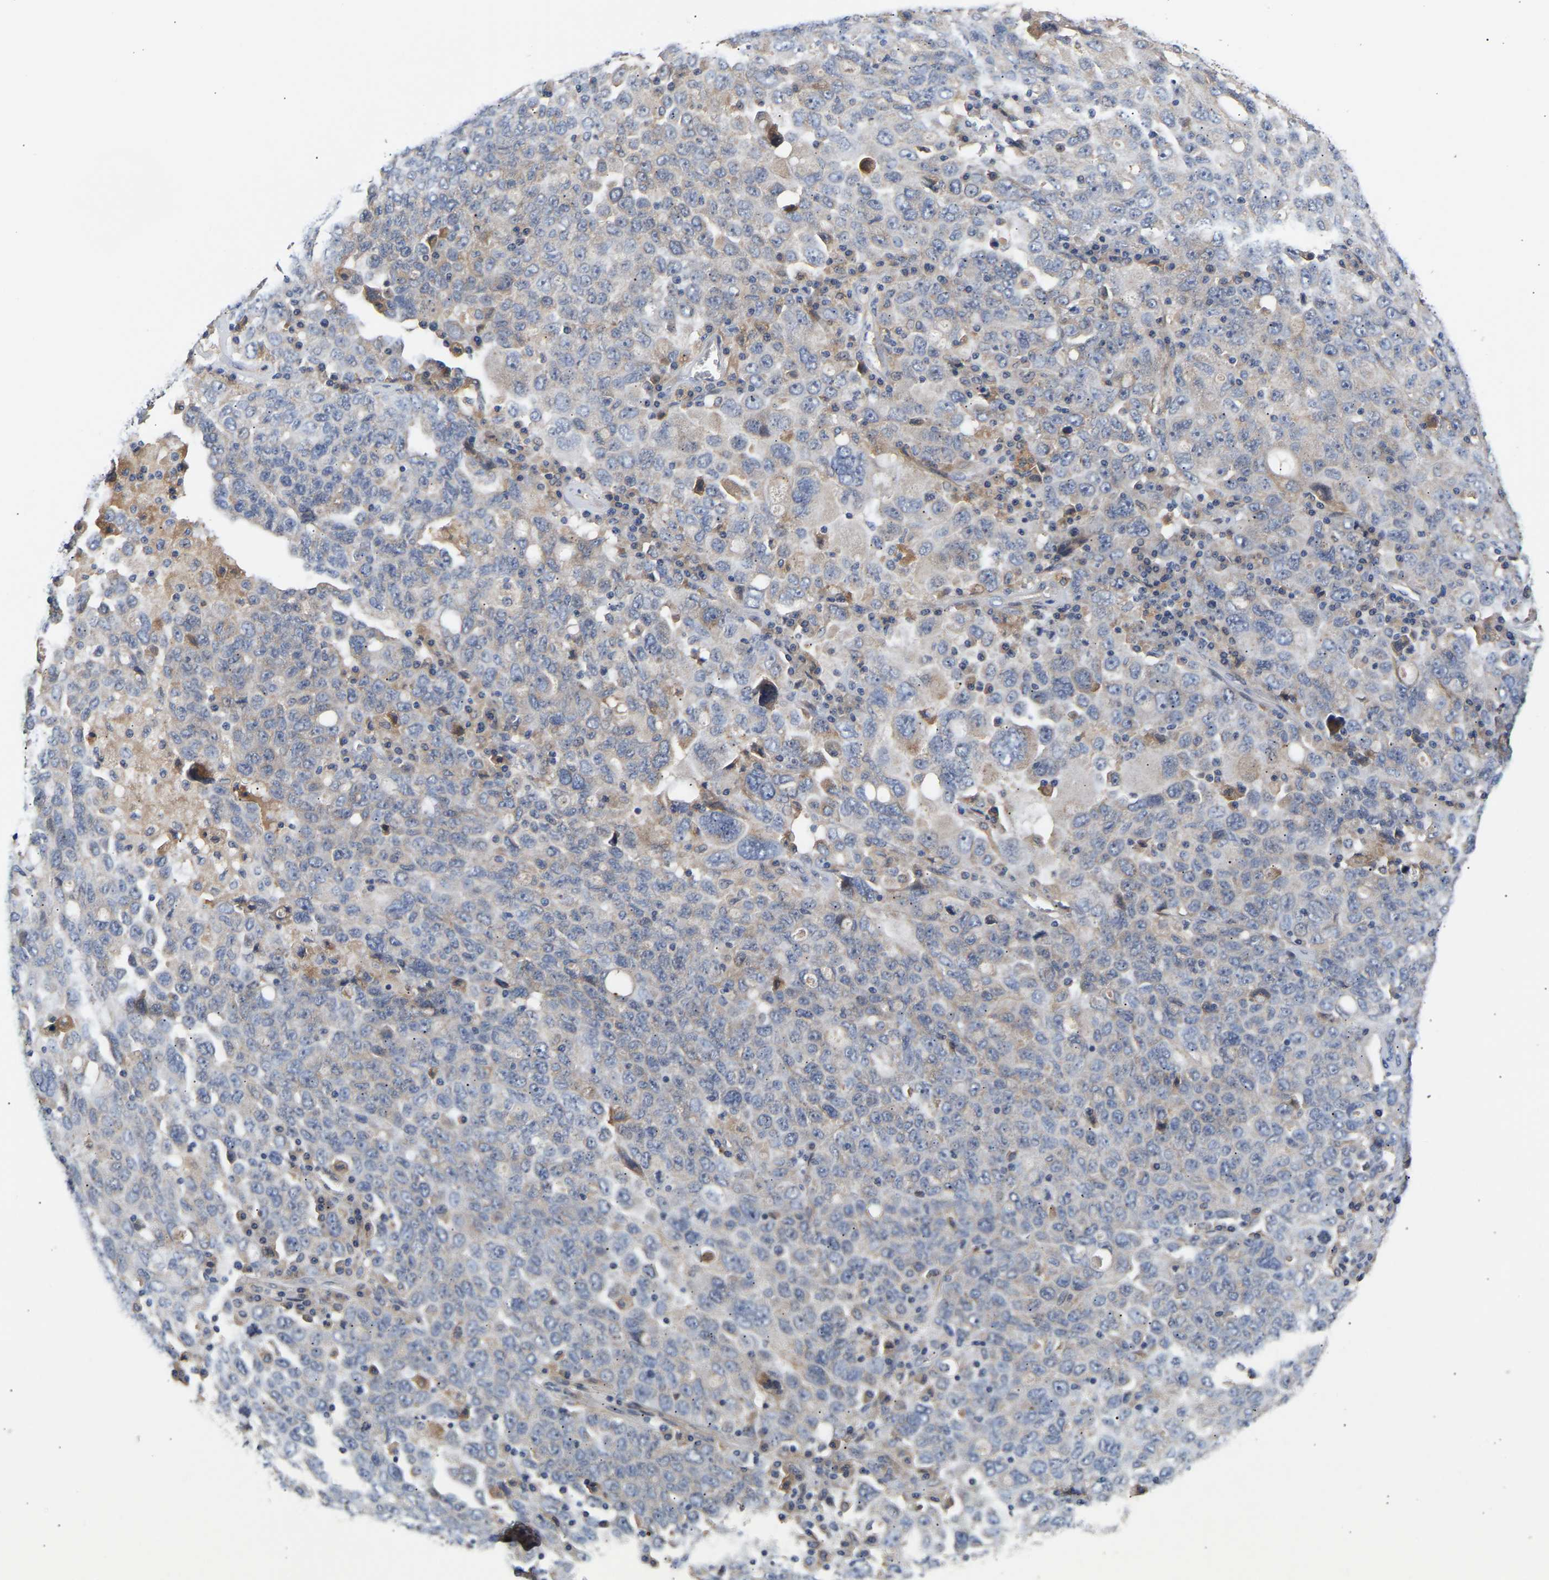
{"staining": {"intensity": "negative", "quantity": "none", "location": "none"}, "tissue": "ovarian cancer", "cell_type": "Tumor cells", "image_type": "cancer", "snomed": [{"axis": "morphology", "description": "Carcinoma, endometroid"}, {"axis": "topography", "description": "Ovary"}], "caption": "High power microscopy photomicrograph of an IHC micrograph of endometroid carcinoma (ovarian), revealing no significant staining in tumor cells.", "gene": "KASH5", "patient": {"sex": "female", "age": 62}}